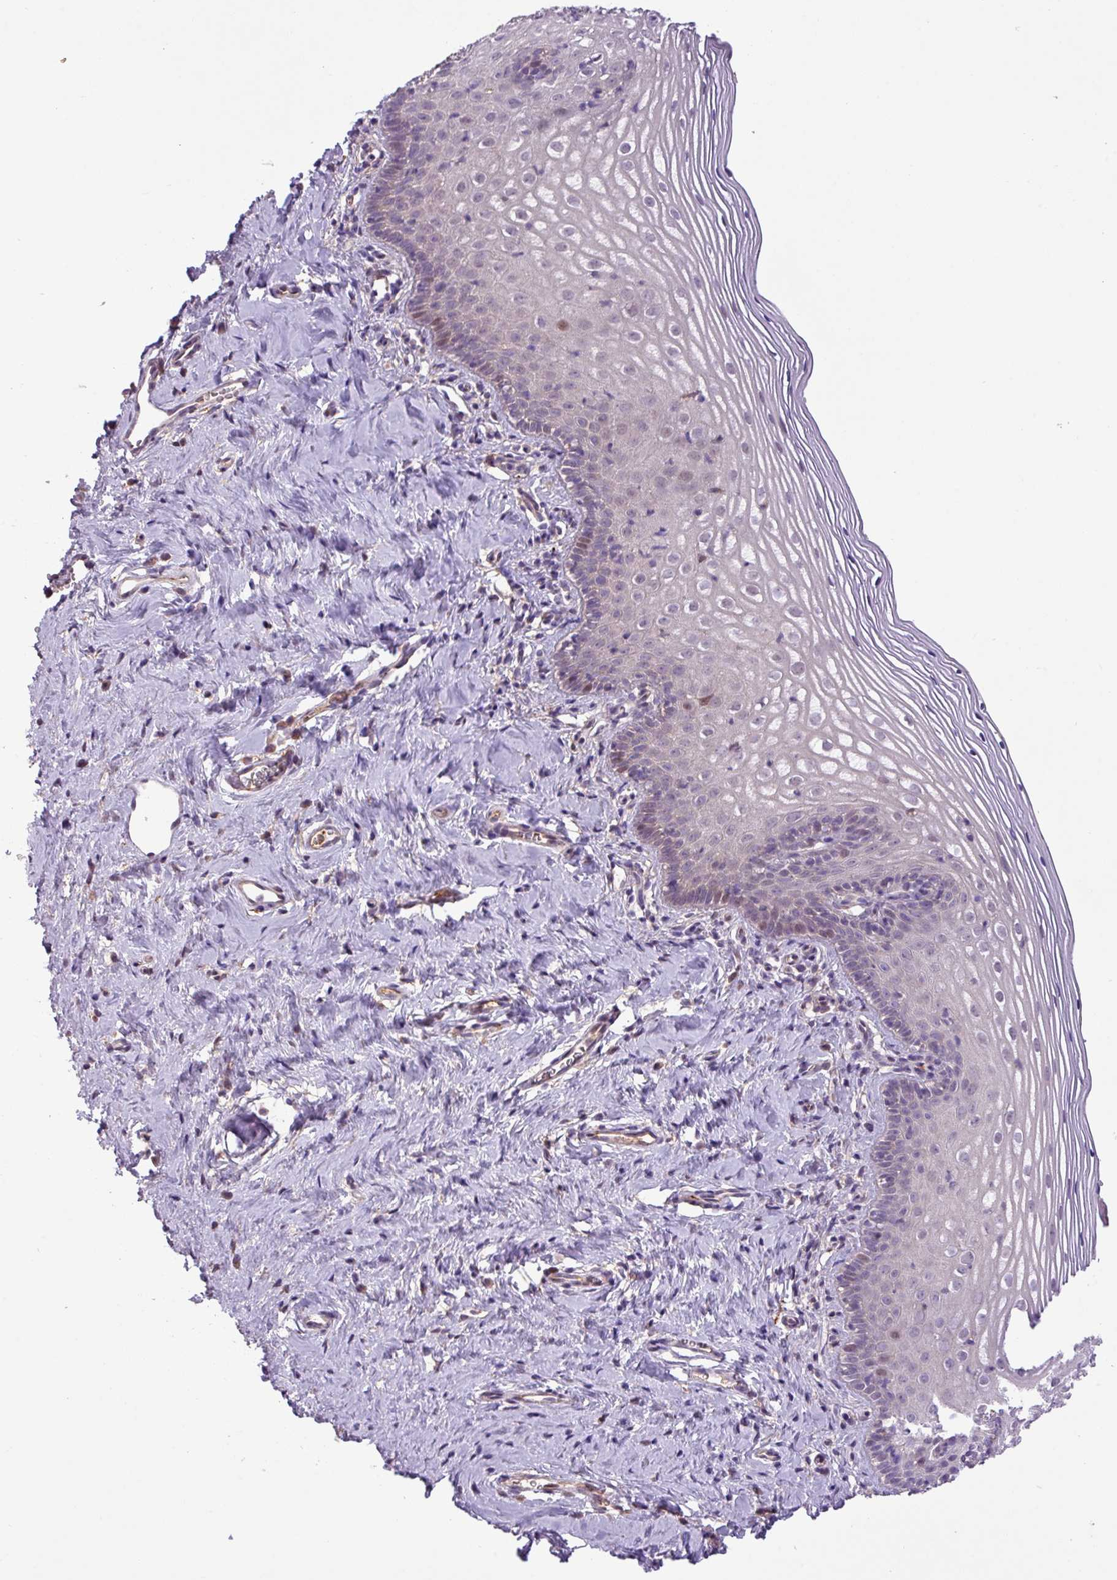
{"staining": {"intensity": "weak", "quantity": ">75%", "location": "cytoplasmic/membranous"}, "tissue": "cervix", "cell_type": "Glandular cells", "image_type": "normal", "snomed": [{"axis": "morphology", "description": "Normal tissue, NOS"}, {"axis": "topography", "description": "Cervix"}], "caption": "Protein expression analysis of benign human cervix reveals weak cytoplasmic/membranous expression in about >75% of glandular cells.", "gene": "RPP25L", "patient": {"sex": "female", "age": 44}}